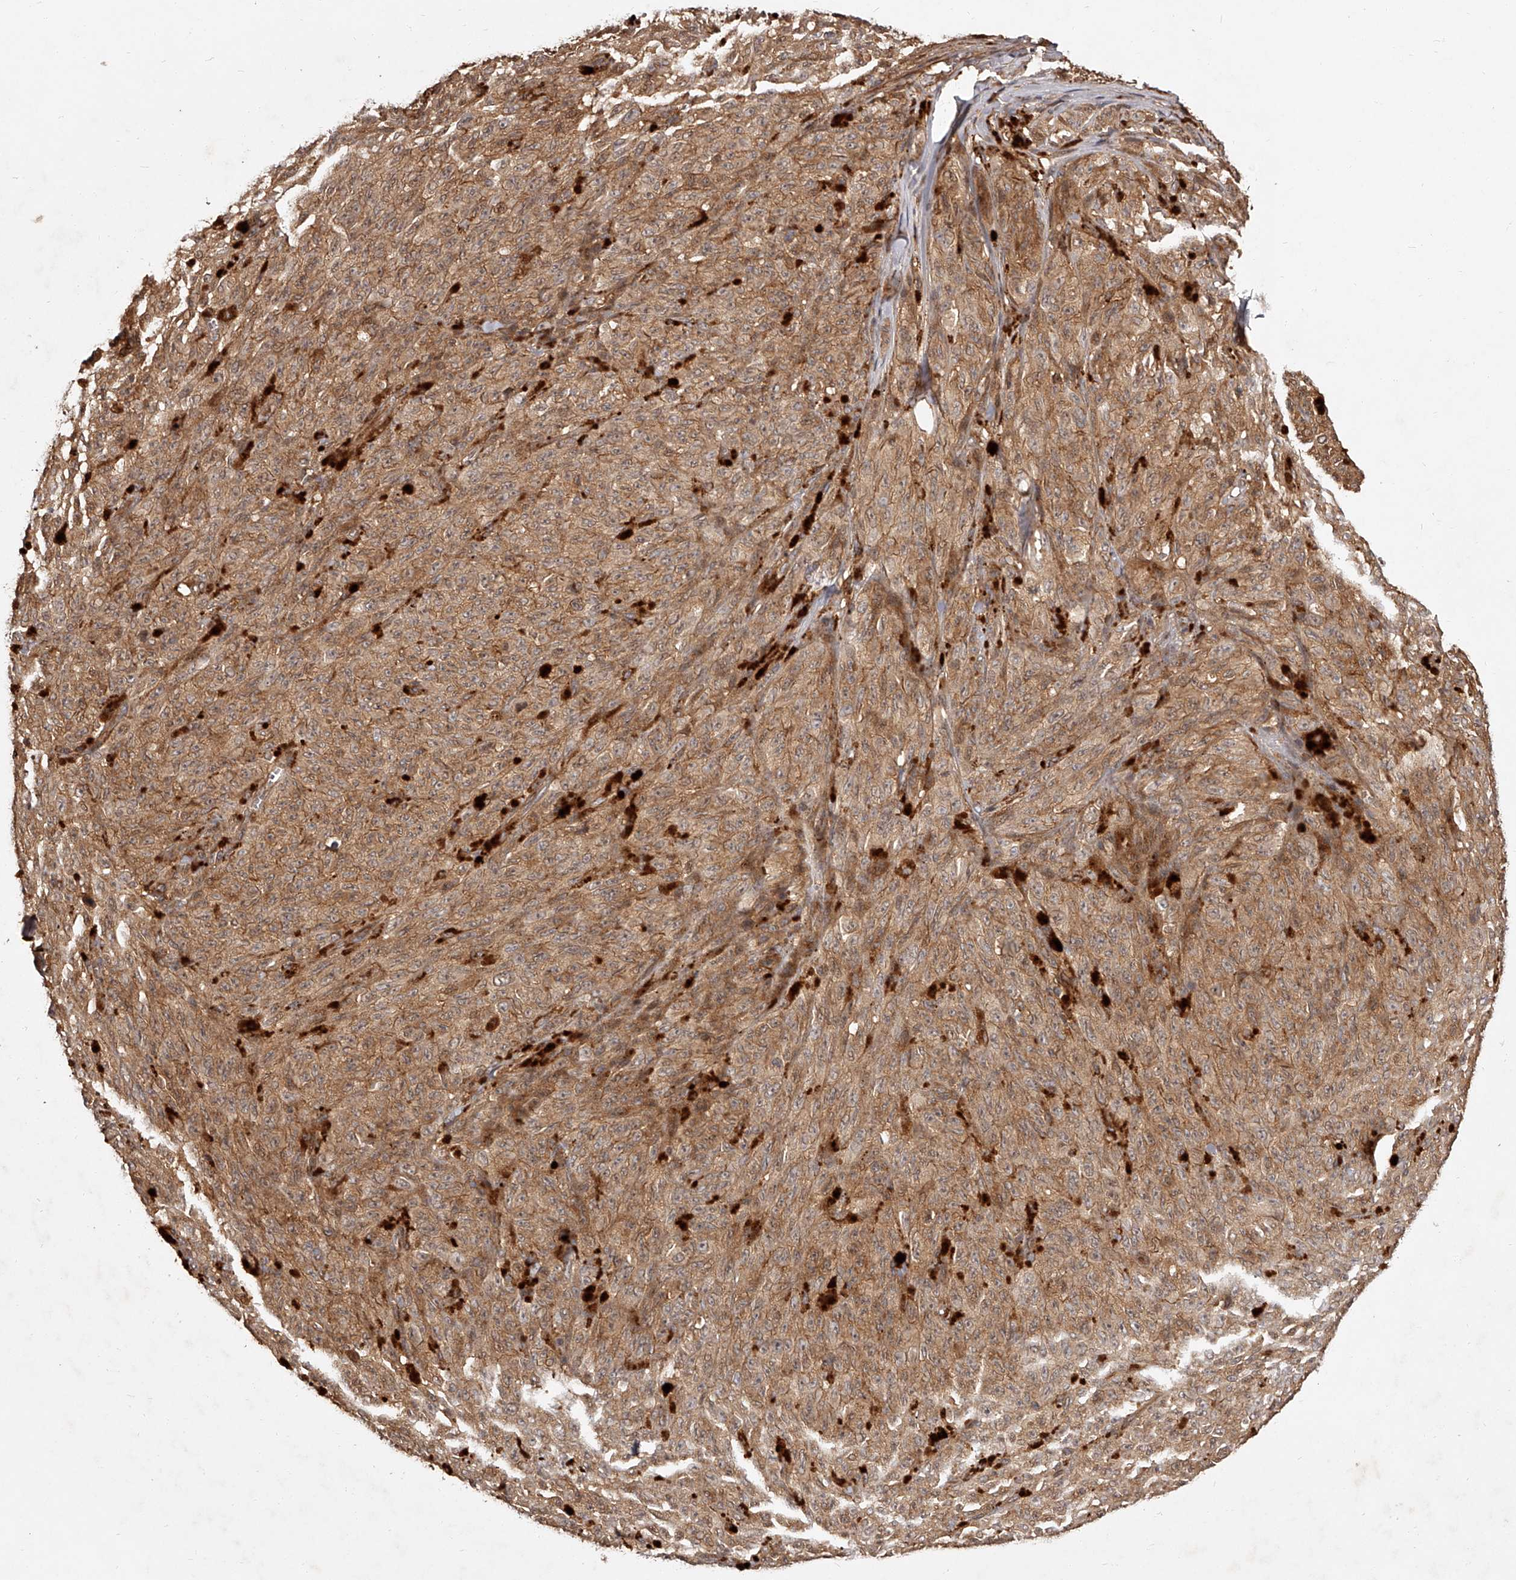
{"staining": {"intensity": "moderate", "quantity": ">75%", "location": "cytoplasmic/membranous"}, "tissue": "melanoma", "cell_type": "Tumor cells", "image_type": "cancer", "snomed": [{"axis": "morphology", "description": "Malignant melanoma, NOS"}, {"axis": "topography", "description": "Skin"}], "caption": "Protein analysis of melanoma tissue reveals moderate cytoplasmic/membranous expression in about >75% of tumor cells. (Brightfield microscopy of DAB IHC at high magnification).", "gene": "CRYZL1", "patient": {"sex": "female", "age": 82}}